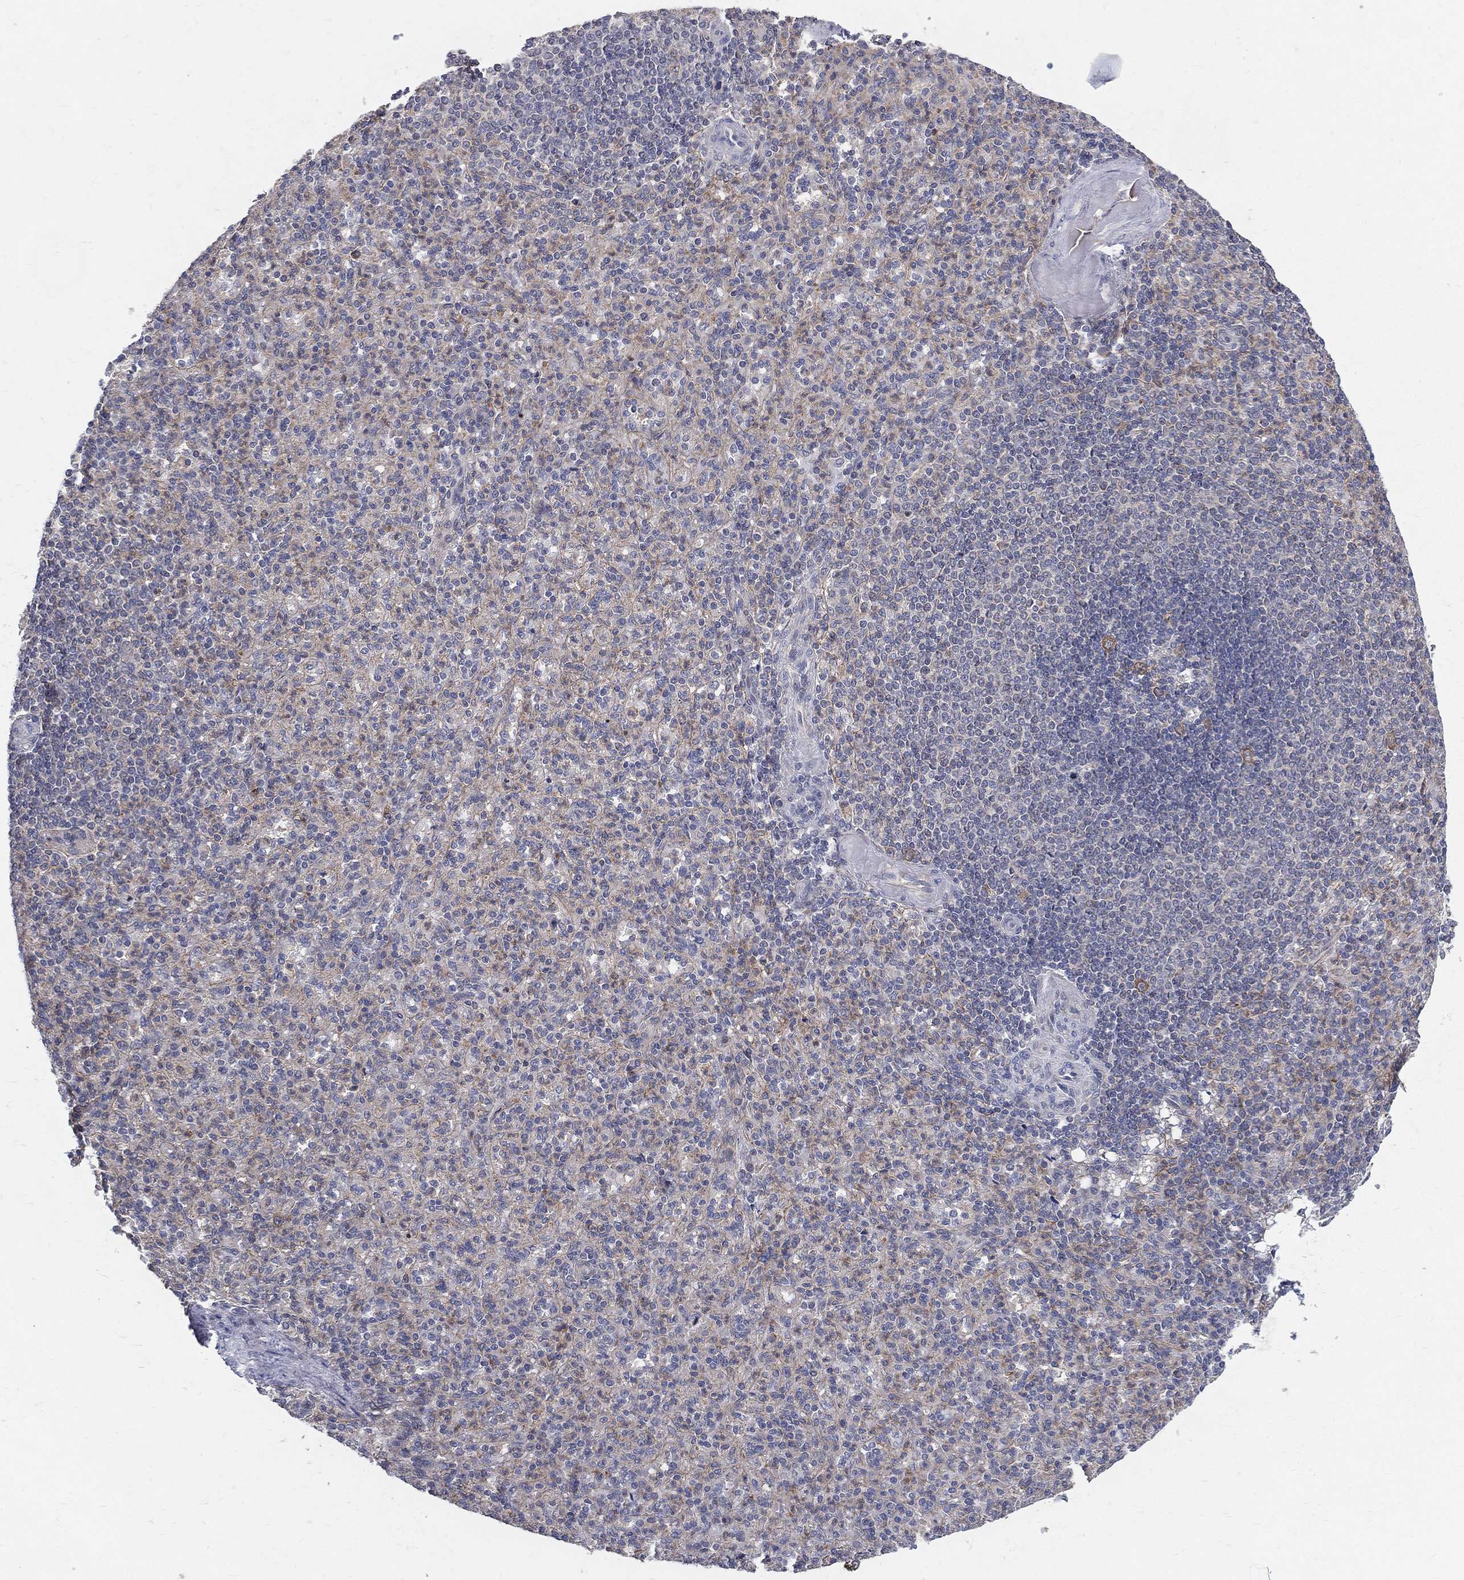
{"staining": {"intensity": "negative", "quantity": "none", "location": "none"}, "tissue": "spleen", "cell_type": "Cells in red pulp", "image_type": "normal", "snomed": [{"axis": "morphology", "description": "Normal tissue, NOS"}, {"axis": "topography", "description": "Spleen"}], "caption": "A high-resolution micrograph shows IHC staining of normal spleen, which reveals no significant positivity in cells in red pulp.", "gene": "POMZP3", "patient": {"sex": "female", "age": 74}}